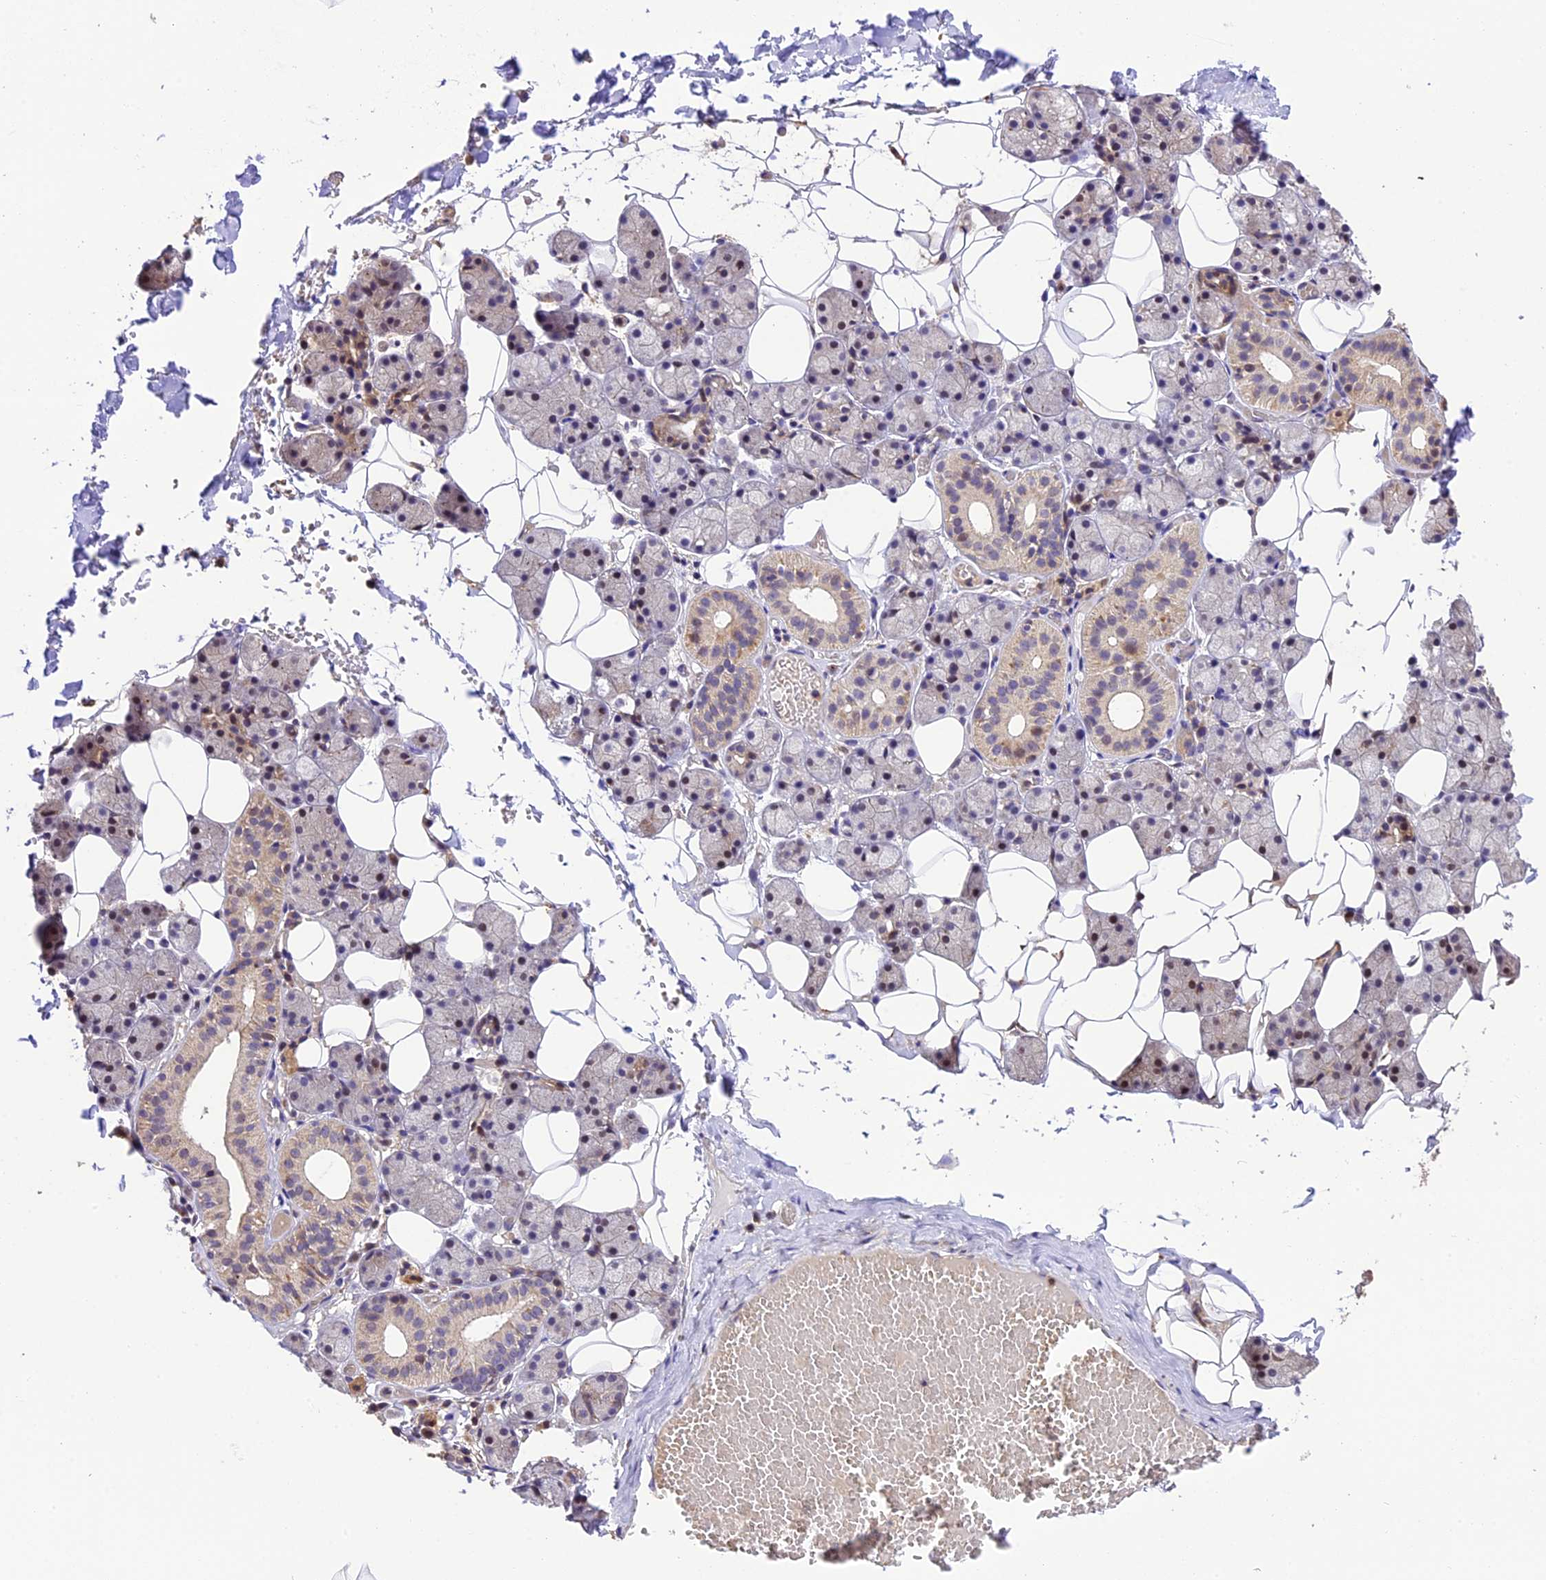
{"staining": {"intensity": "moderate", "quantity": "<25%", "location": "cytoplasmic/membranous"}, "tissue": "salivary gland", "cell_type": "Glandular cells", "image_type": "normal", "snomed": [{"axis": "morphology", "description": "Normal tissue, NOS"}, {"axis": "topography", "description": "Salivary gland"}], "caption": "Protein expression by immunohistochemistry exhibits moderate cytoplasmic/membranous expression in approximately <25% of glandular cells in unremarkable salivary gland. The staining is performed using DAB brown chromogen to label protein expression. The nuclei are counter-stained blue using hematoxylin.", "gene": "DGKH", "patient": {"sex": "female", "age": 33}}